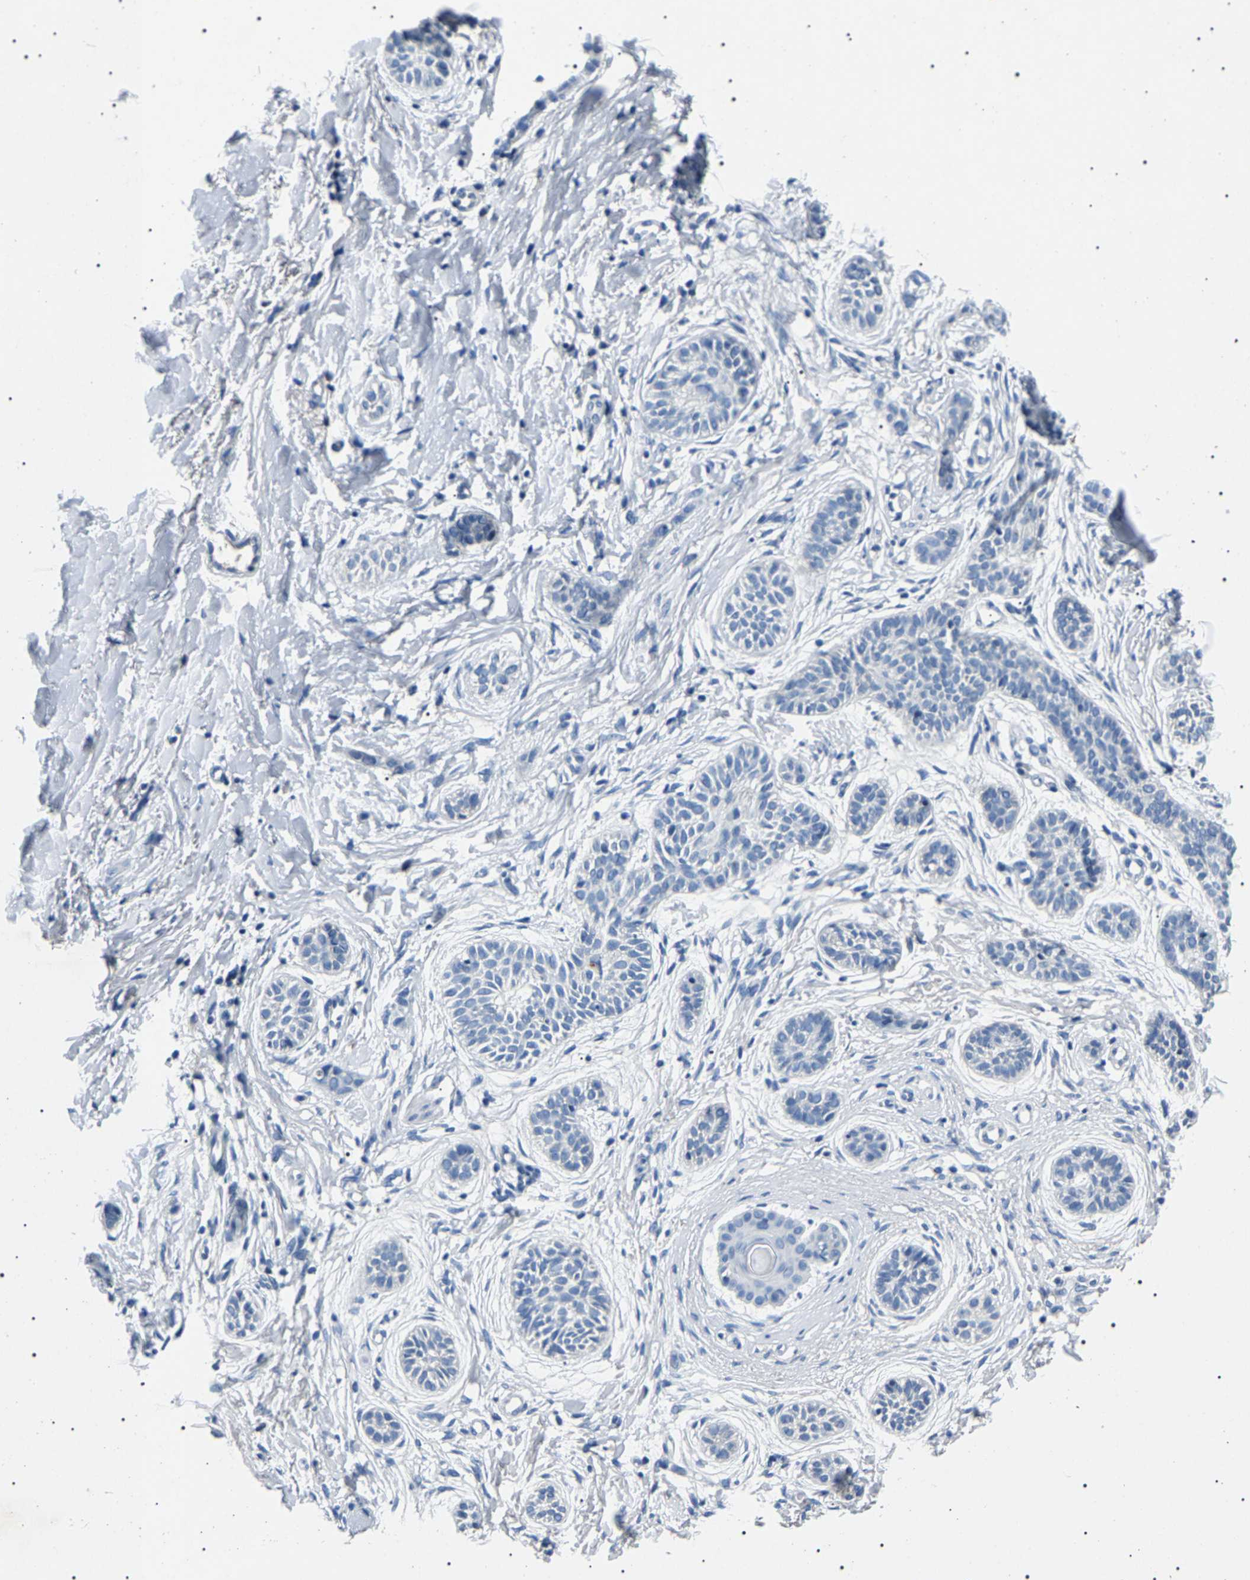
{"staining": {"intensity": "negative", "quantity": "none", "location": "none"}, "tissue": "skin cancer", "cell_type": "Tumor cells", "image_type": "cancer", "snomed": [{"axis": "morphology", "description": "Normal tissue, NOS"}, {"axis": "morphology", "description": "Basal cell carcinoma"}, {"axis": "topography", "description": "Skin"}], "caption": "Immunohistochemistry (IHC) of human basal cell carcinoma (skin) reveals no staining in tumor cells. The staining was performed using DAB (3,3'-diaminobenzidine) to visualize the protein expression in brown, while the nuclei were stained in blue with hematoxylin (Magnification: 20x).", "gene": "KLK15", "patient": {"sex": "male", "age": 63}}